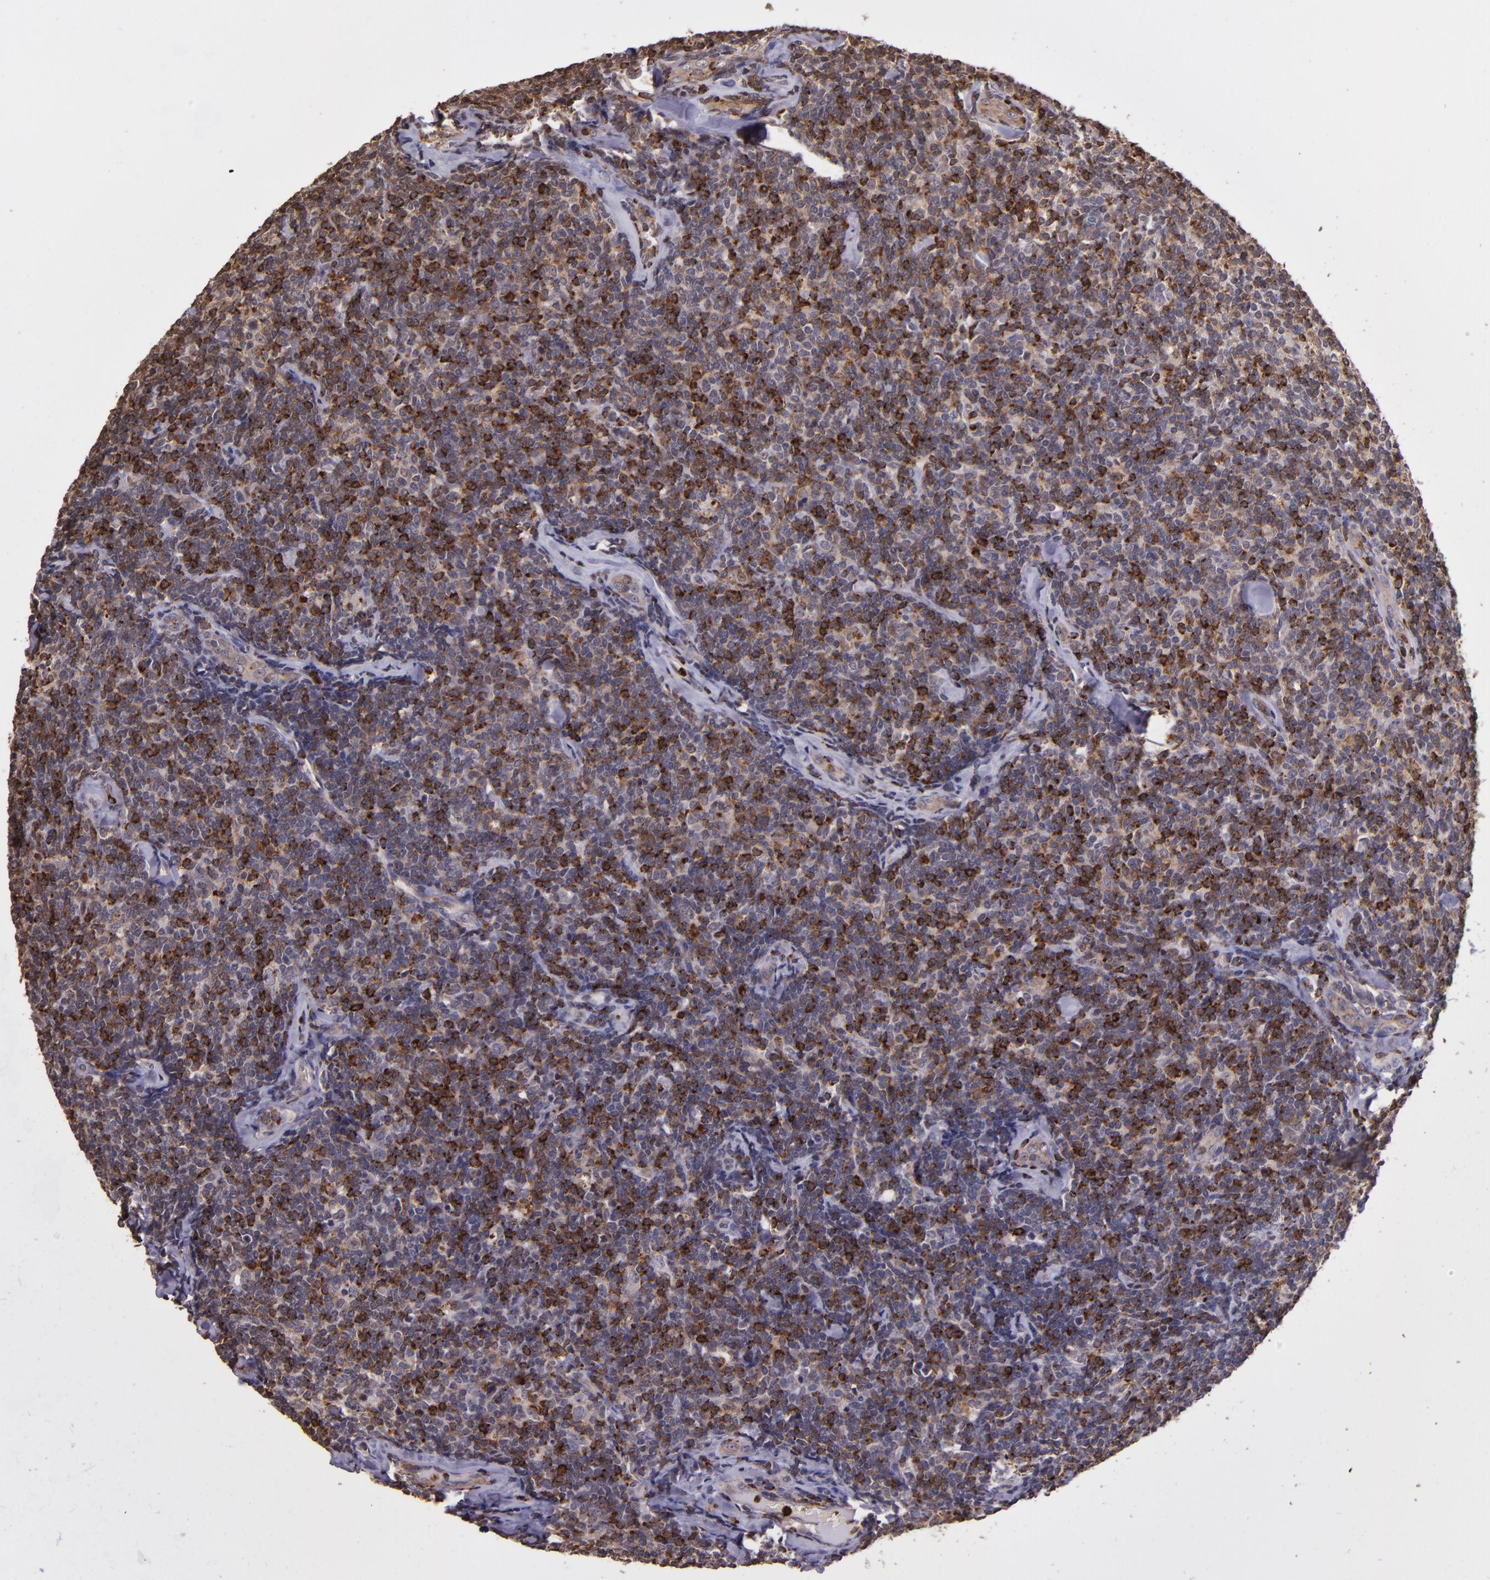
{"staining": {"intensity": "moderate", "quantity": ">75%", "location": "cytoplasmic/membranous"}, "tissue": "lymphoma", "cell_type": "Tumor cells", "image_type": "cancer", "snomed": [{"axis": "morphology", "description": "Malignant lymphoma, non-Hodgkin's type, Low grade"}, {"axis": "topography", "description": "Lymph node"}], "caption": "A brown stain shows moderate cytoplasmic/membranous staining of a protein in human lymphoma tumor cells.", "gene": "SLC2A3", "patient": {"sex": "female", "age": 56}}